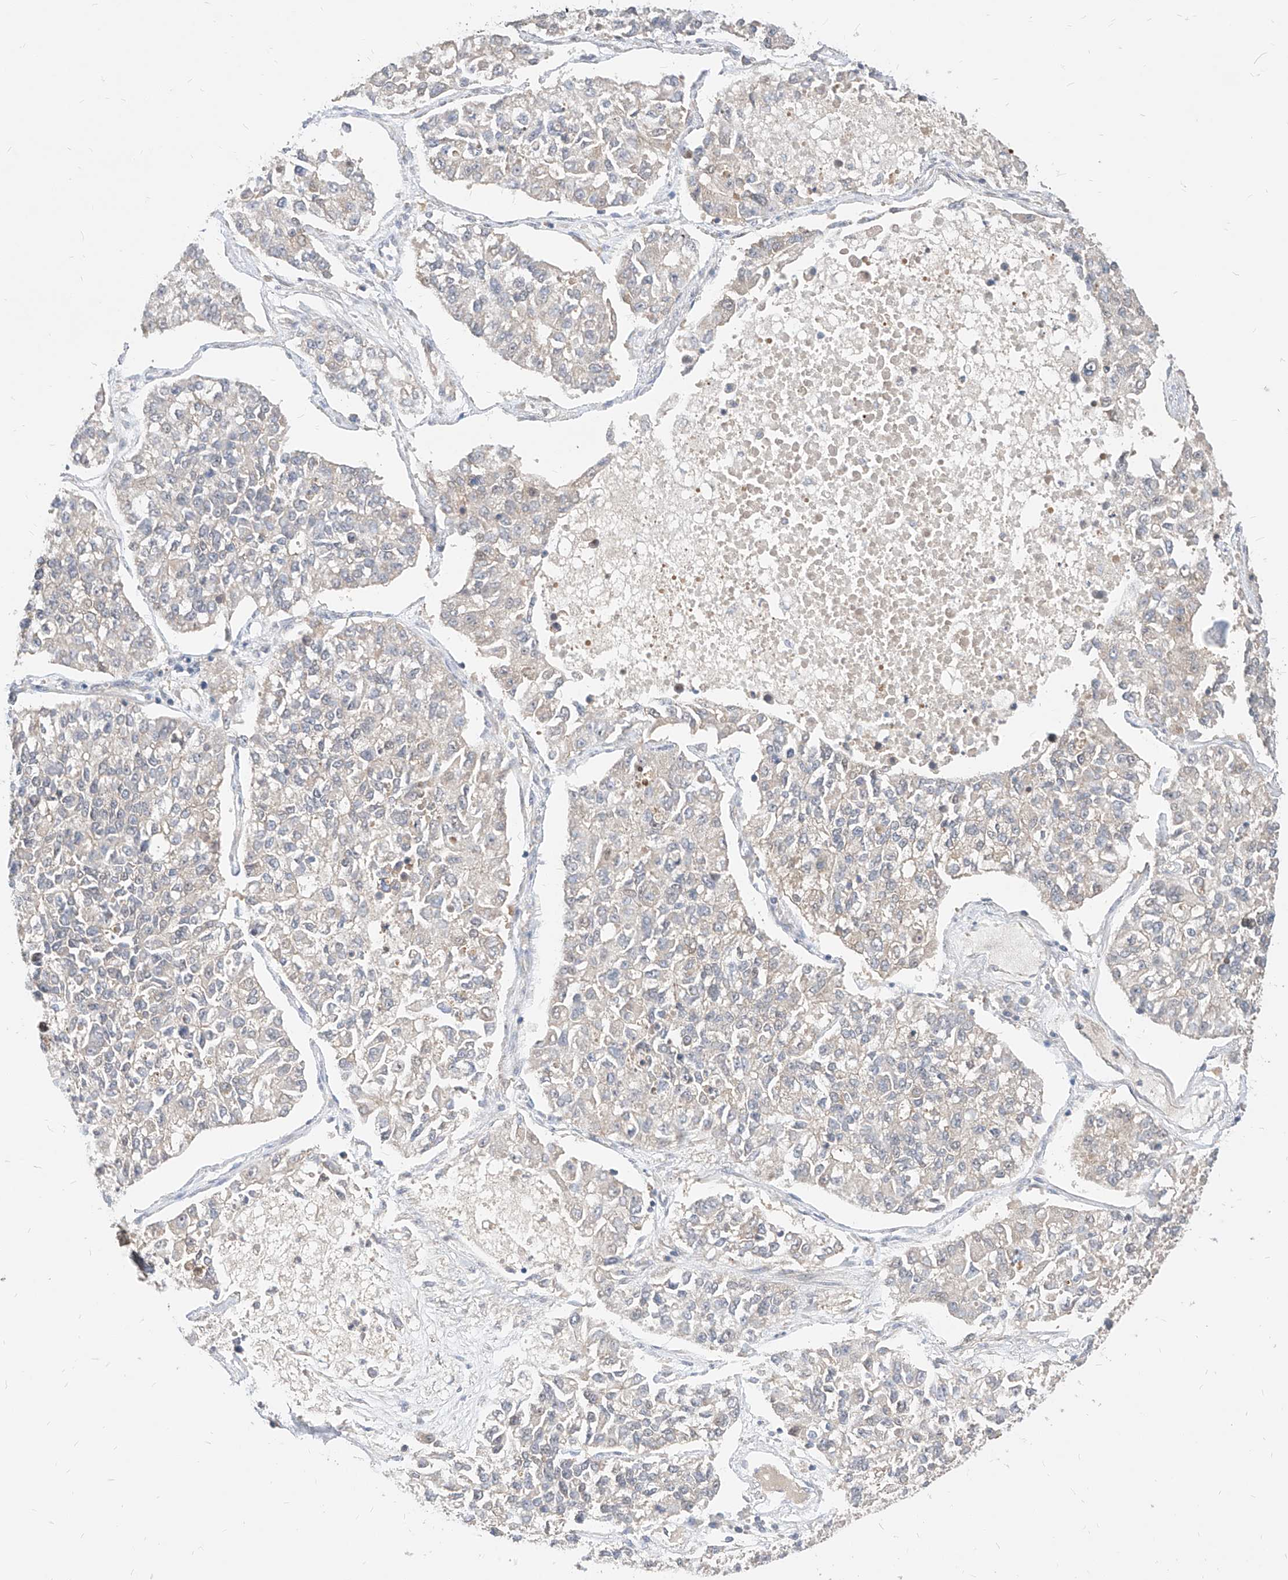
{"staining": {"intensity": "negative", "quantity": "none", "location": "none"}, "tissue": "lung cancer", "cell_type": "Tumor cells", "image_type": "cancer", "snomed": [{"axis": "morphology", "description": "Adenocarcinoma, NOS"}, {"axis": "topography", "description": "Lung"}], "caption": "The image demonstrates no significant staining in tumor cells of lung cancer (adenocarcinoma).", "gene": "TSNAX", "patient": {"sex": "male", "age": 49}}